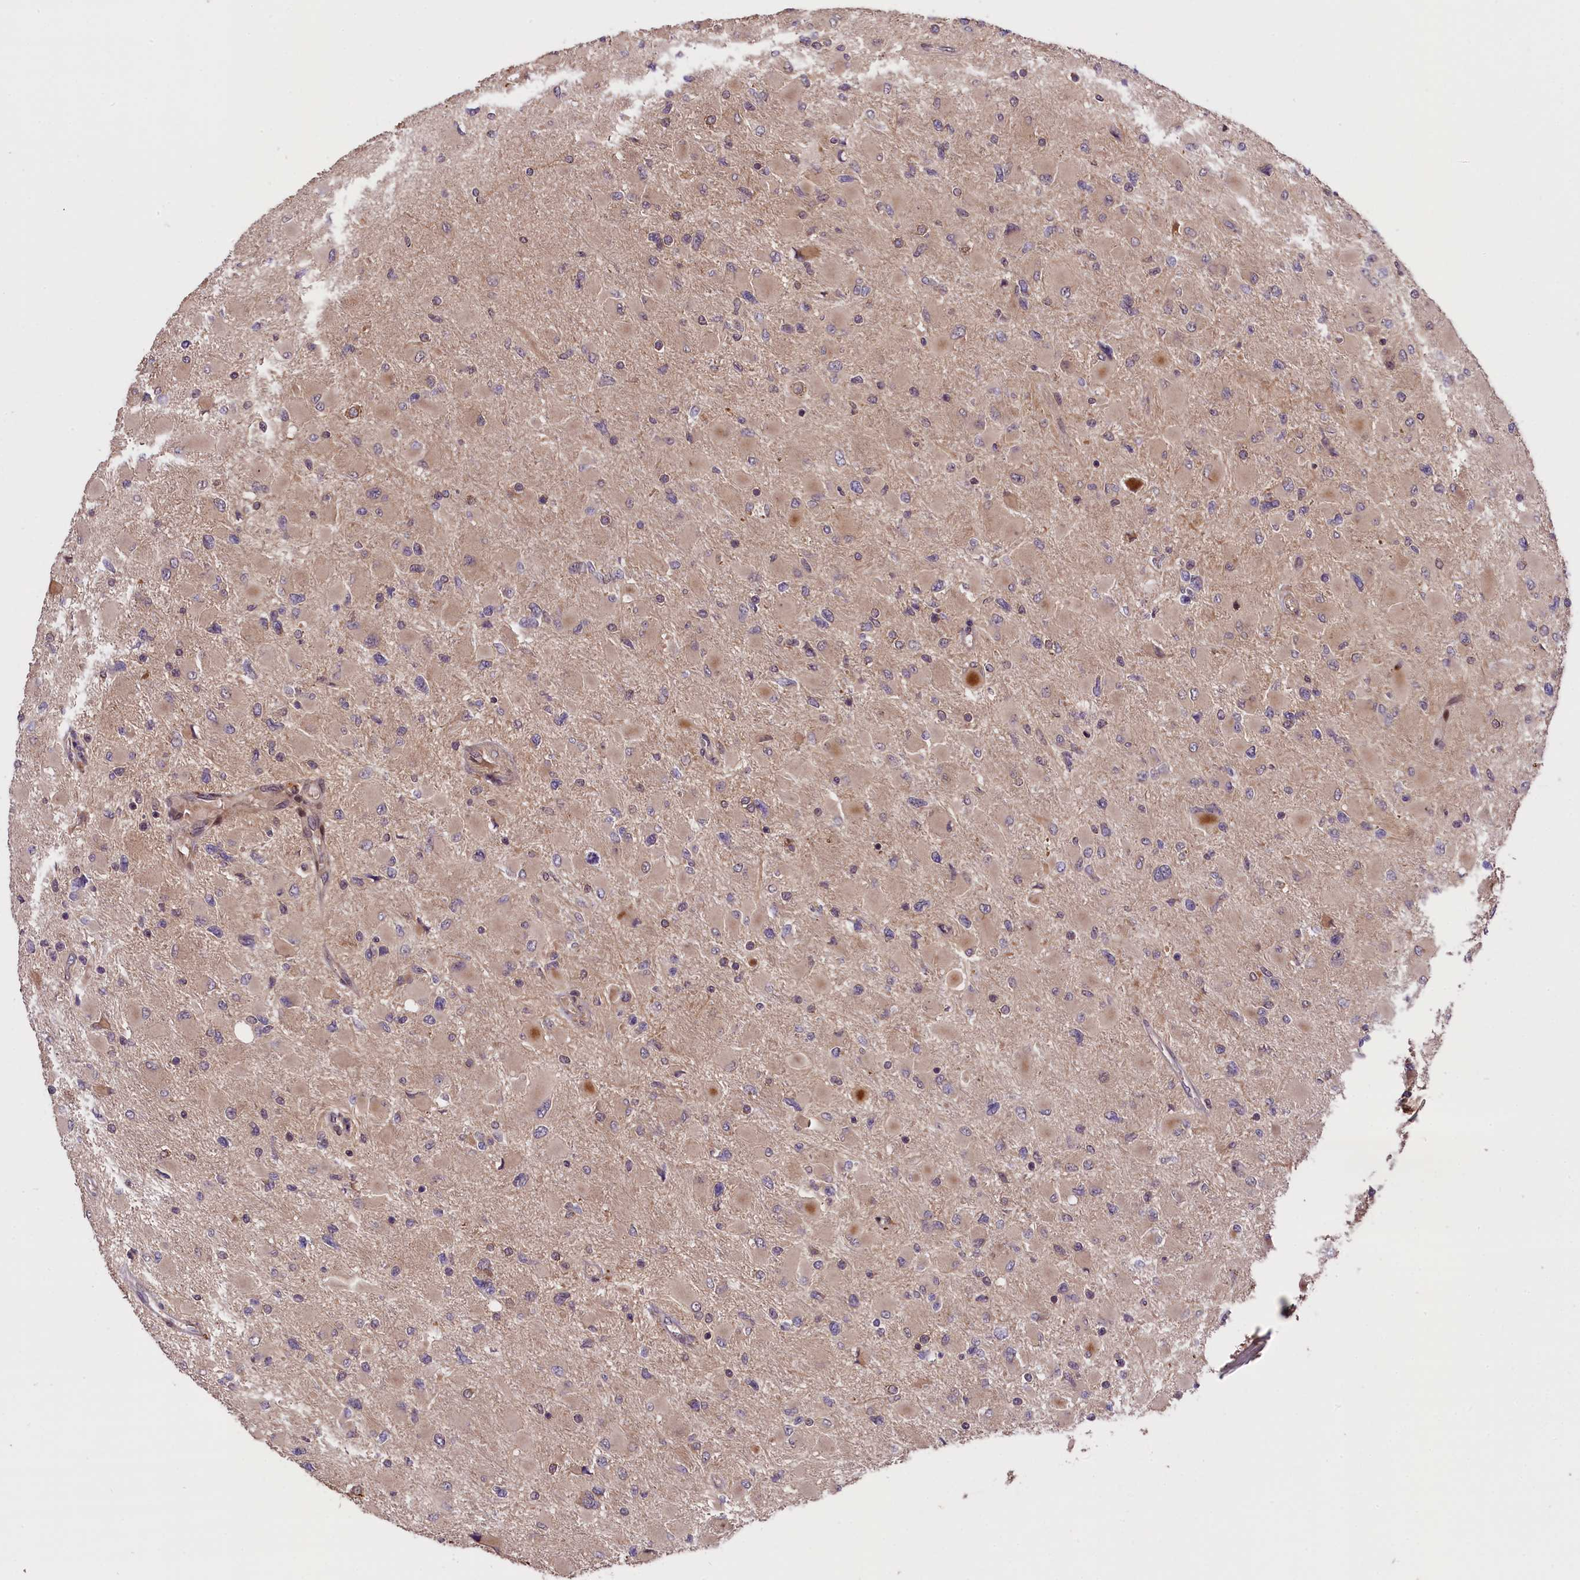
{"staining": {"intensity": "weak", "quantity": "<25%", "location": "cytoplasmic/membranous"}, "tissue": "glioma", "cell_type": "Tumor cells", "image_type": "cancer", "snomed": [{"axis": "morphology", "description": "Glioma, malignant, High grade"}, {"axis": "topography", "description": "Cerebral cortex"}], "caption": "High magnification brightfield microscopy of glioma stained with DAB (3,3'-diaminobenzidine) (brown) and counterstained with hematoxylin (blue): tumor cells show no significant staining.", "gene": "DNAJB9", "patient": {"sex": "female", "age": 36}}